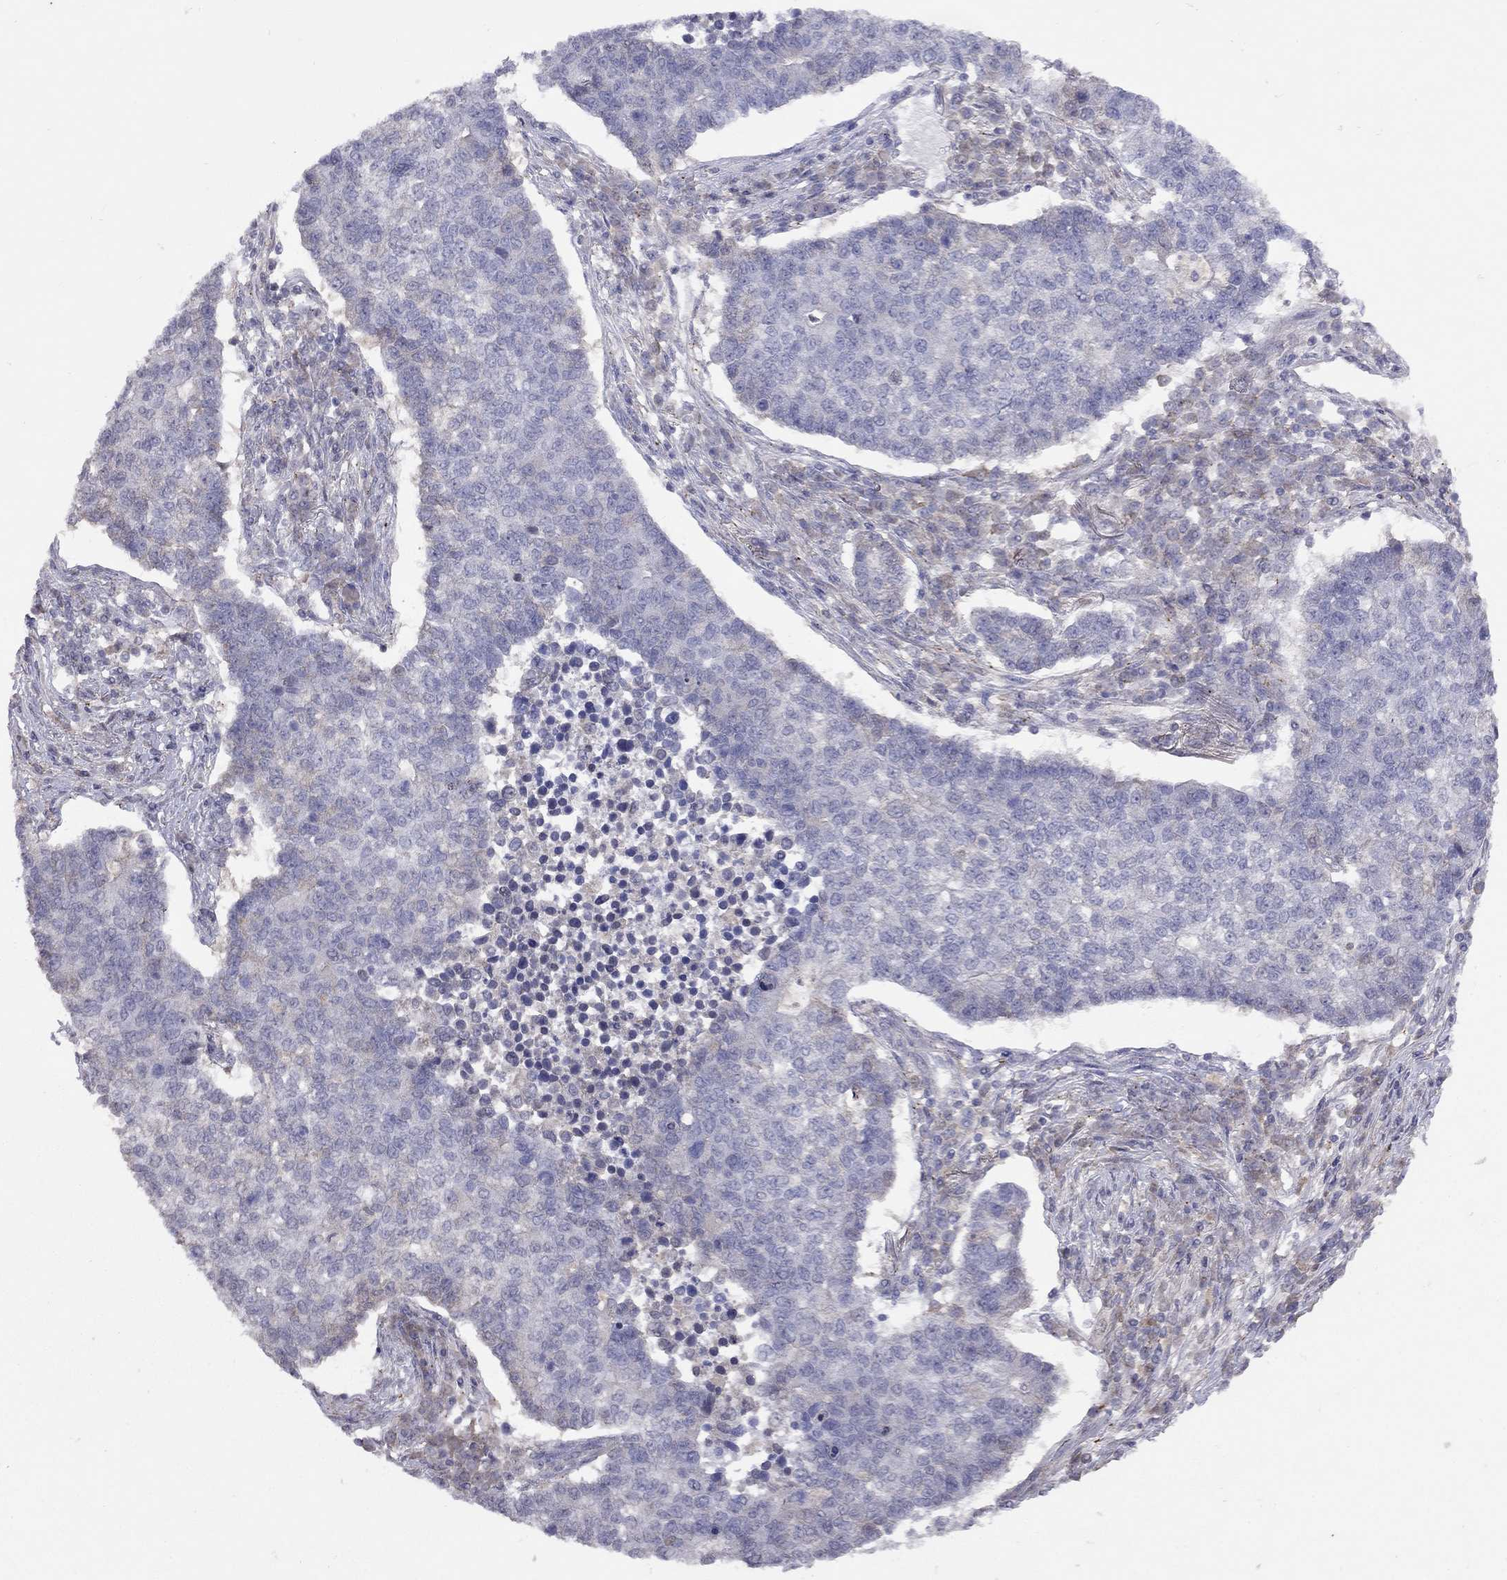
{"staining": {"intensity": "negative", "quantity": "none", "location": "none"}, "tissue": "lung cancer", "cell_type": "Tumor cells", "image_type": "cancer", "snomed": [{"axis": "morphology", "description": "Adenocarcinoma, NOS"}, {"axis": "topography", "description": "Lung"}], "caption": "Tumor cells are negative for brown protein staining in lung cancer.", "gene": "RTP5", "patient": {"sex": "male", "age": 57}}